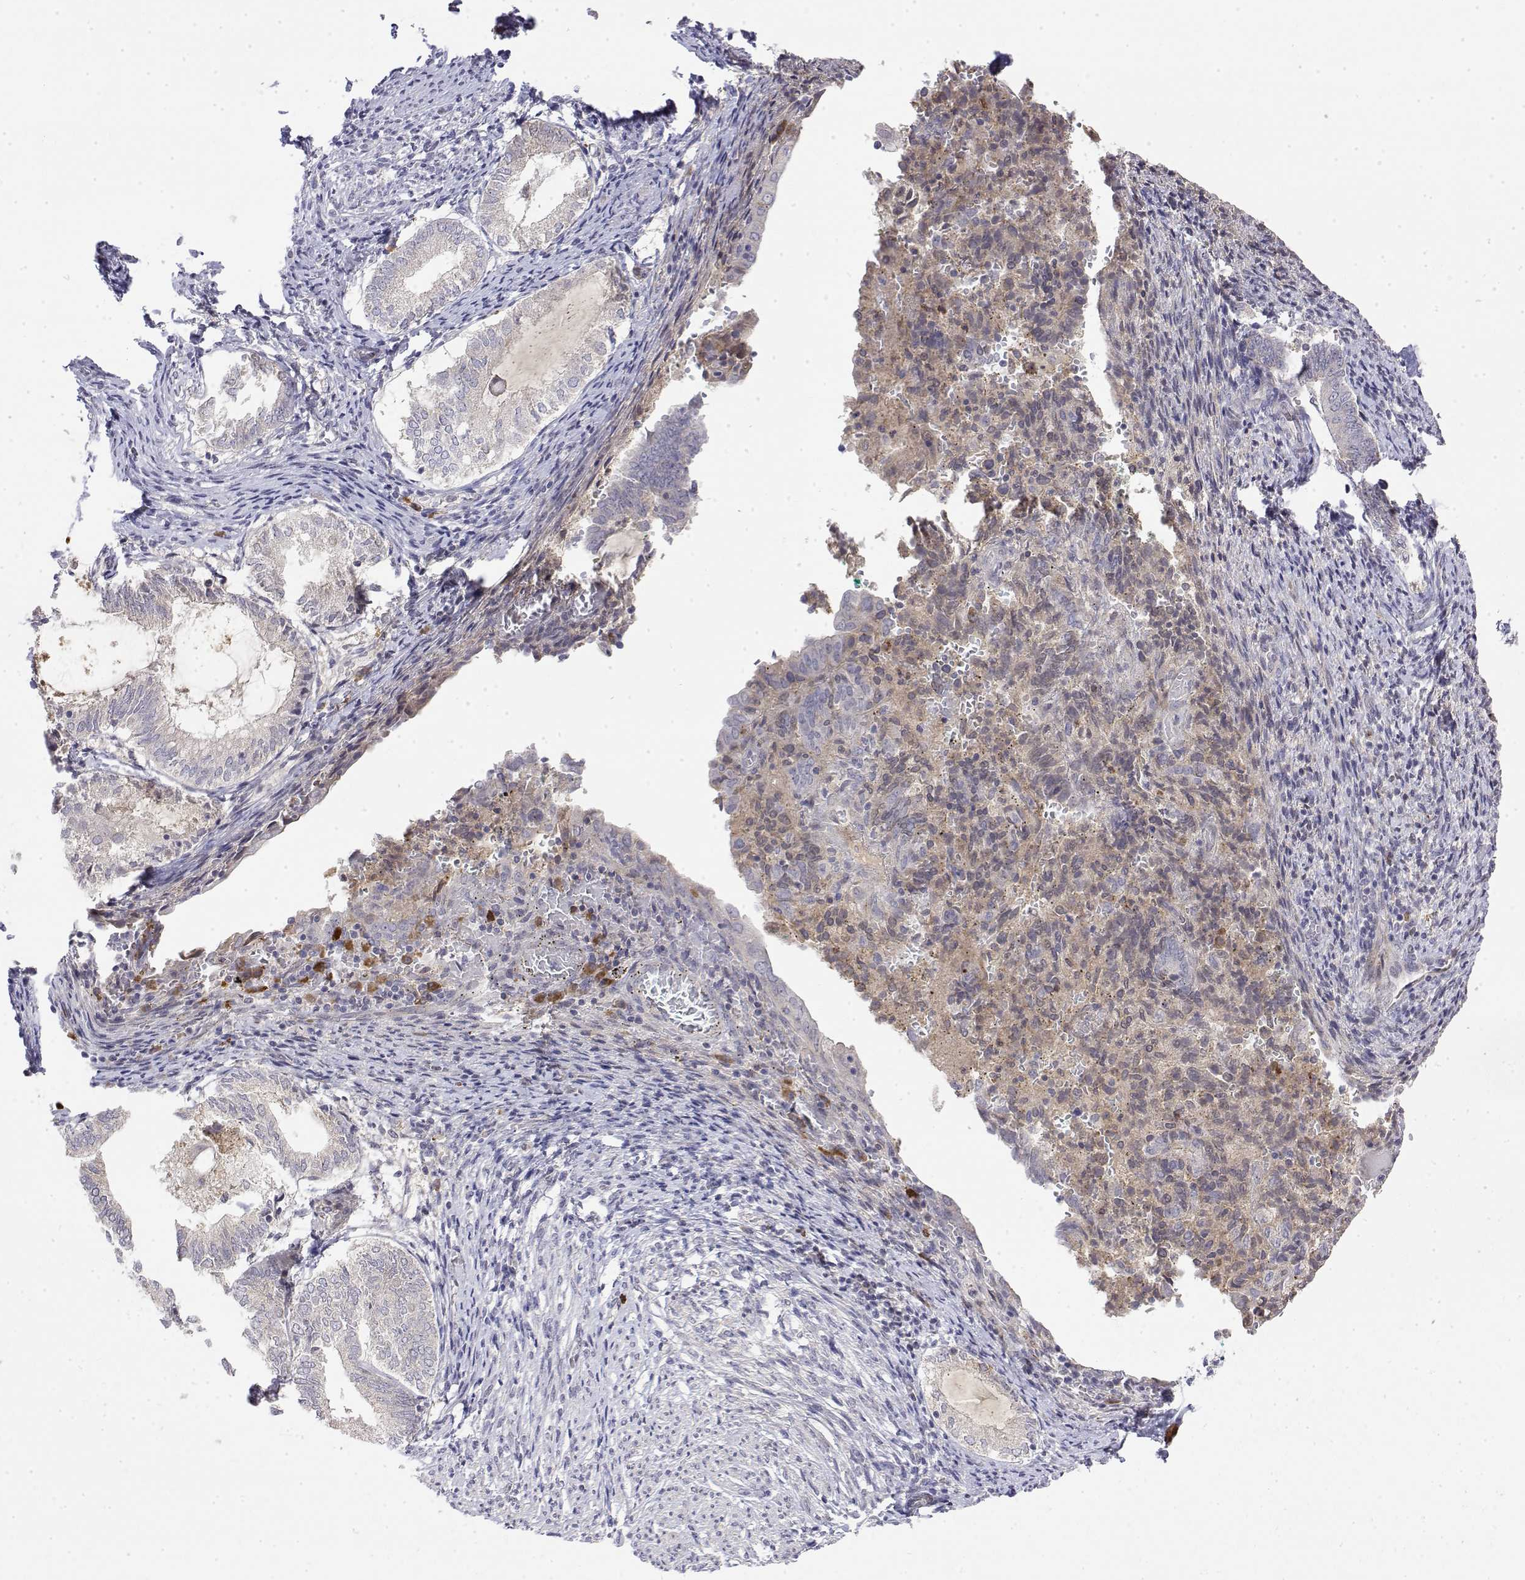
{"staining": {"intensity": "negative", "quantity": "none", "location": "none"}, "tissue": "endometrium", "cell_type": "Cells in endometrial stroma", "image_type": "normal", "snomed": [{"axis": "morphology", "description": "Normal tissue, NOS"}, {"axis": "topography", "description": "Endometrium"}], "caption": "A high-resolution photomicrograph shows immunohistochemistry staining of normal endometrium, which displays no significant positivity in cells in endometrial stroma.", "gene": "IGFBP4", "patient": {"sex": "female", "age": 50}}